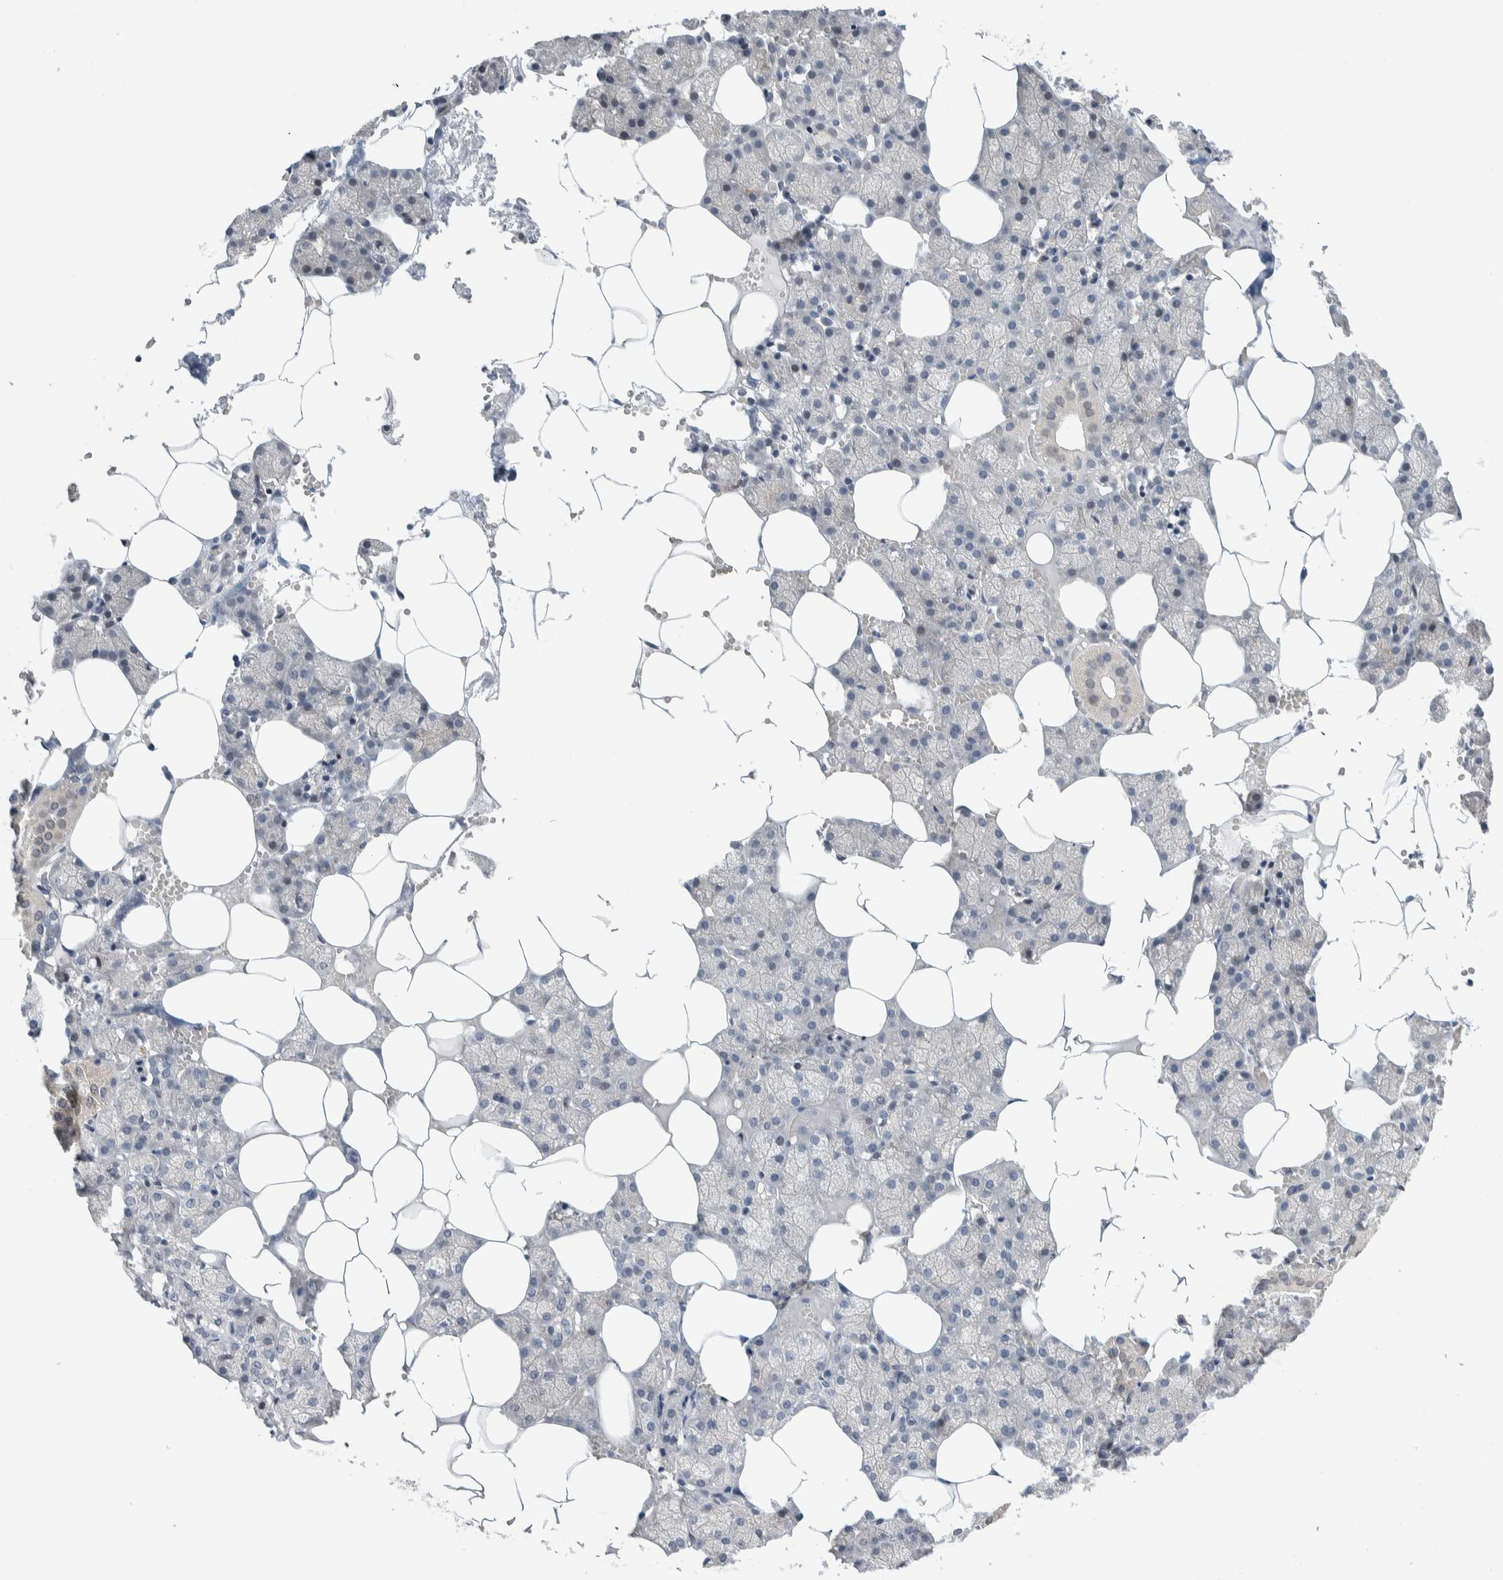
{"staining": {"intensity": "moderate", "quantity": "<25%", "location": "cytoplasmic/membranous"}, "tissue": "salivary gland", "cell_type": "Glandular cells", "image_type": "normal", "snomed": [{"axis": "morphology", "description": "Normal tissue, NOS"}, {"axis": "topography", "description": "Salivary gland"}], "caption": "Salivary gland stained with a protein marker reveals moderate staining in glandular cells.", "gene": "NEUROD1", "patient": {"sex": "male", "age": 62}}